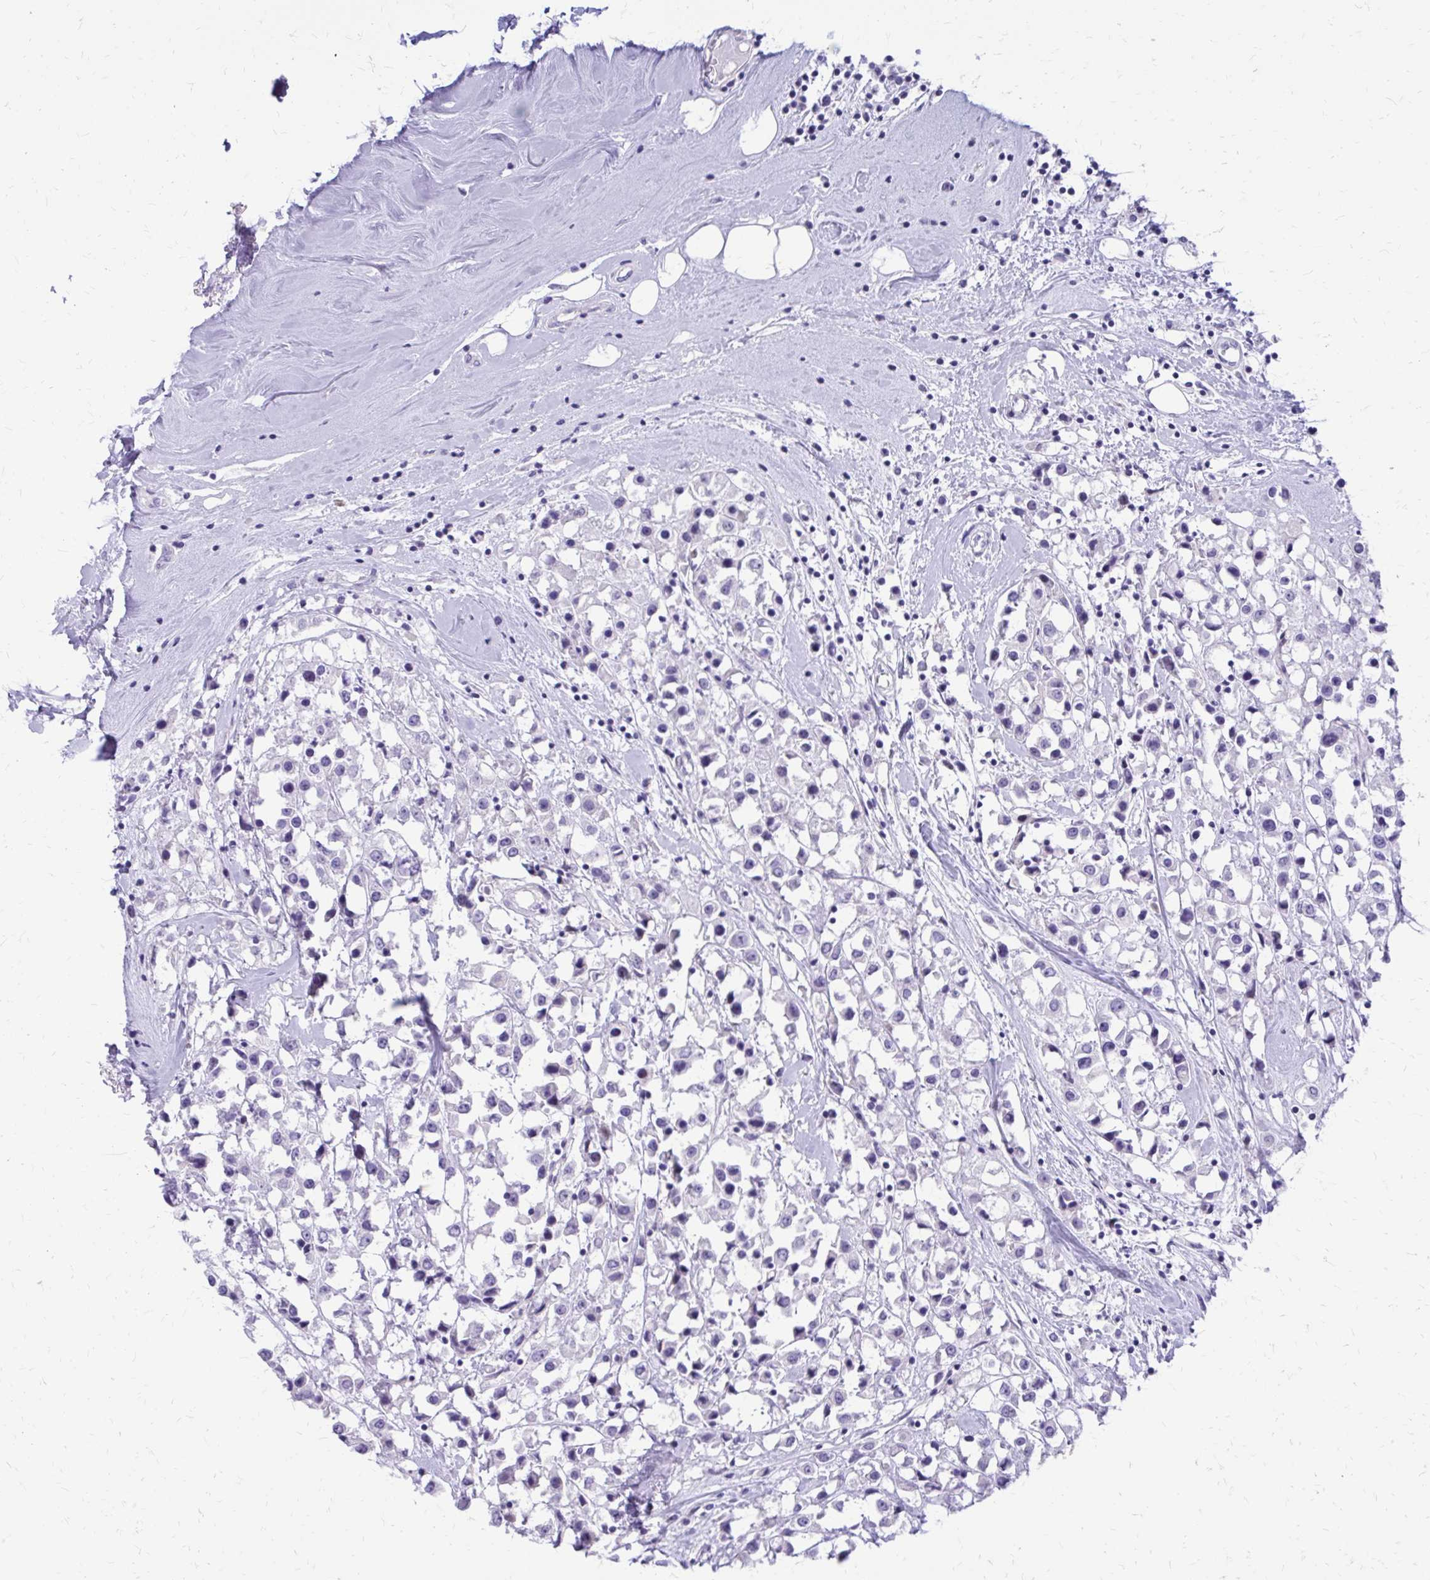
{"staining": {"intensity": "negative", "quantity": "none", "location": "none"}, "tissue": "breast cancer", "cell_type": "Tumor cells", "image_type": "cancer", "snomed": [{"axis": "morphology", "description": "Duct carcinoma"}, {"axis": "topography", "description": "Breast"}], "caption": "Photomicrograph shows no protein expression in tumor cells of breast cancer (intraductal carcinoma) tissue.", "gene": "LCN15", "patient": {"sex": "female", "age": 61}}